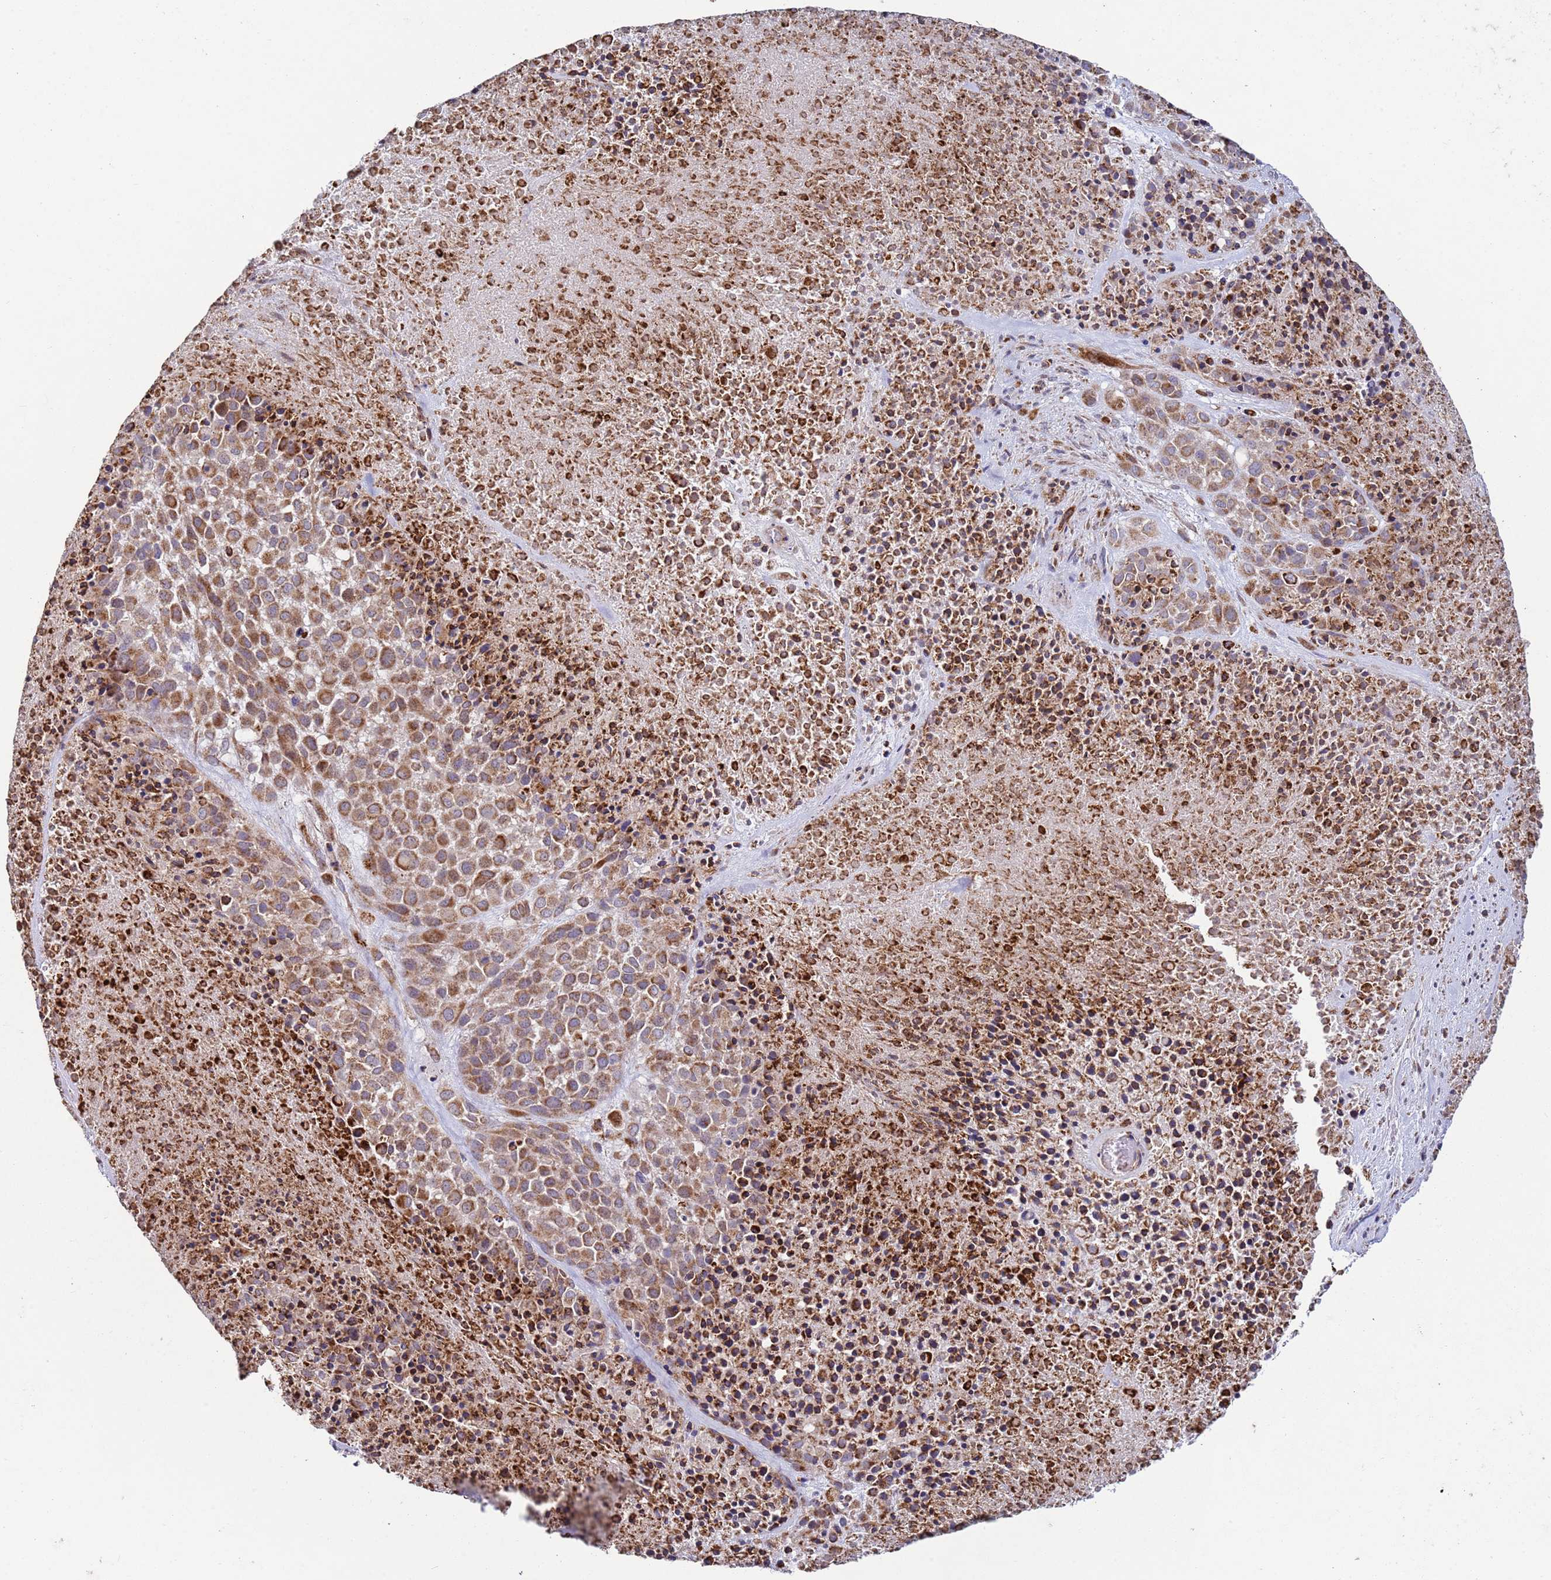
{"staining": {"intensity": "moderate", "quantity": ">75%", "location": "cytoplasmic/membranous"}, "tissue": "melanoma", "cell_type": "Tumor cells", "image_type": "cancer", "snomed": [{"axis": "morphology", "description": "Malignant melanoma, Metastatic site"}, {"axis": "topography", "description": "Skin"}], "caption": "IHC (DAB) staining of melanoma demonstrates moderate cytoplasmic/membranous protein expression in about >75% of tumor cells. (DAB (3,3'-diaminobenzidine) = brown stain, brightfield microscopy at high magnification).", "gene": "FBXO33", "patient": {"sex": "female", "age": 81}}